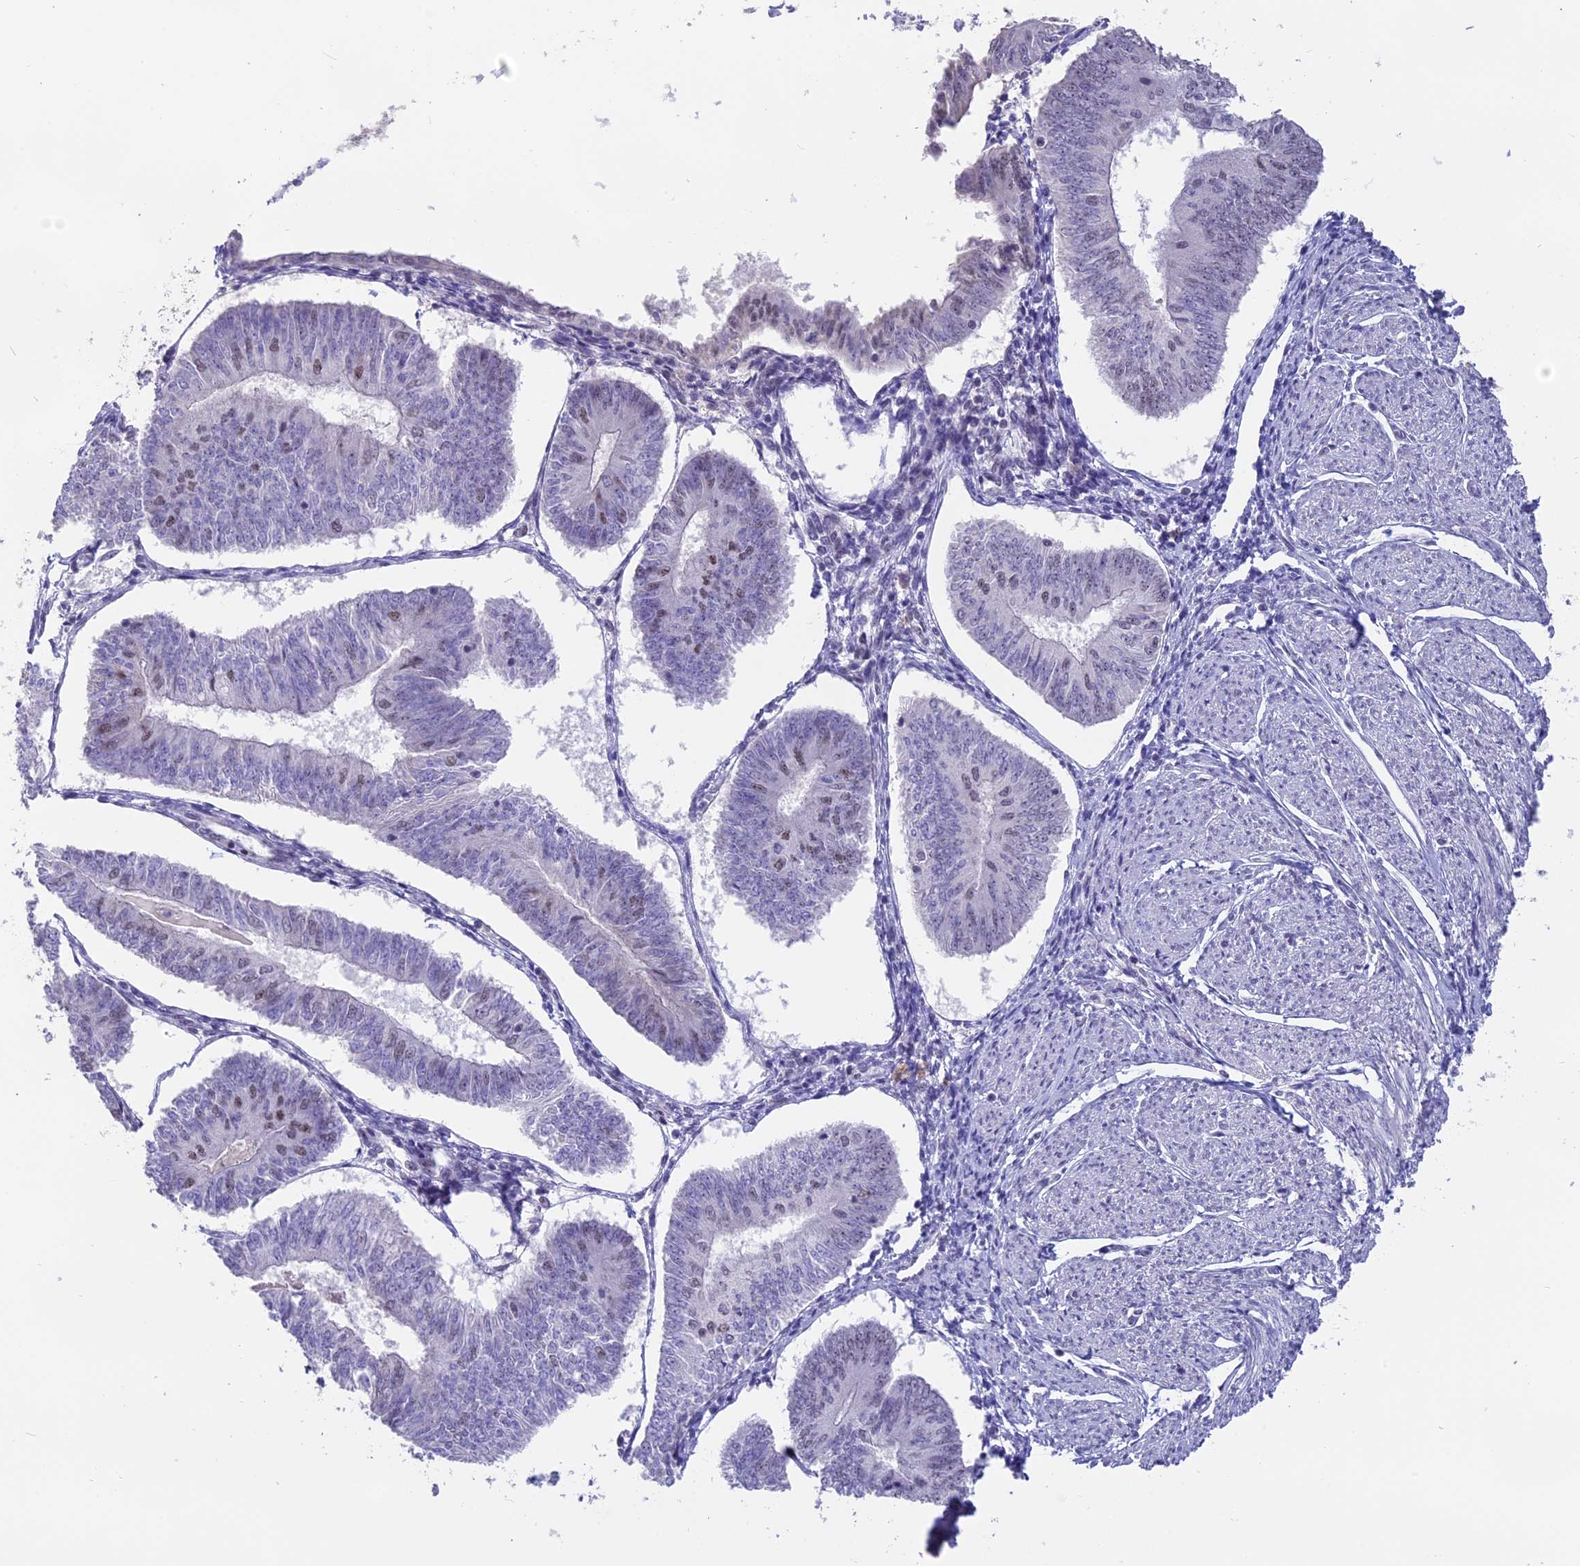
{"staining": {"intensity": "weak", "quantity": "<25%", "location": "nuclear"}, "tissue": "endometrial cancer", "cell_type": "Tumor cells", "image_type": "cancer", "snomed": [{"axis": "morphology", "description": "Adenocarcinoma, NOS"}, {"axis": "topography", "description": "Endometrium"}], "caption": "Tumor cells are negative for protein expression in human endometrial cancer.", "gene": "SETD2", "patient": {"sex": "female", "age": 58}}